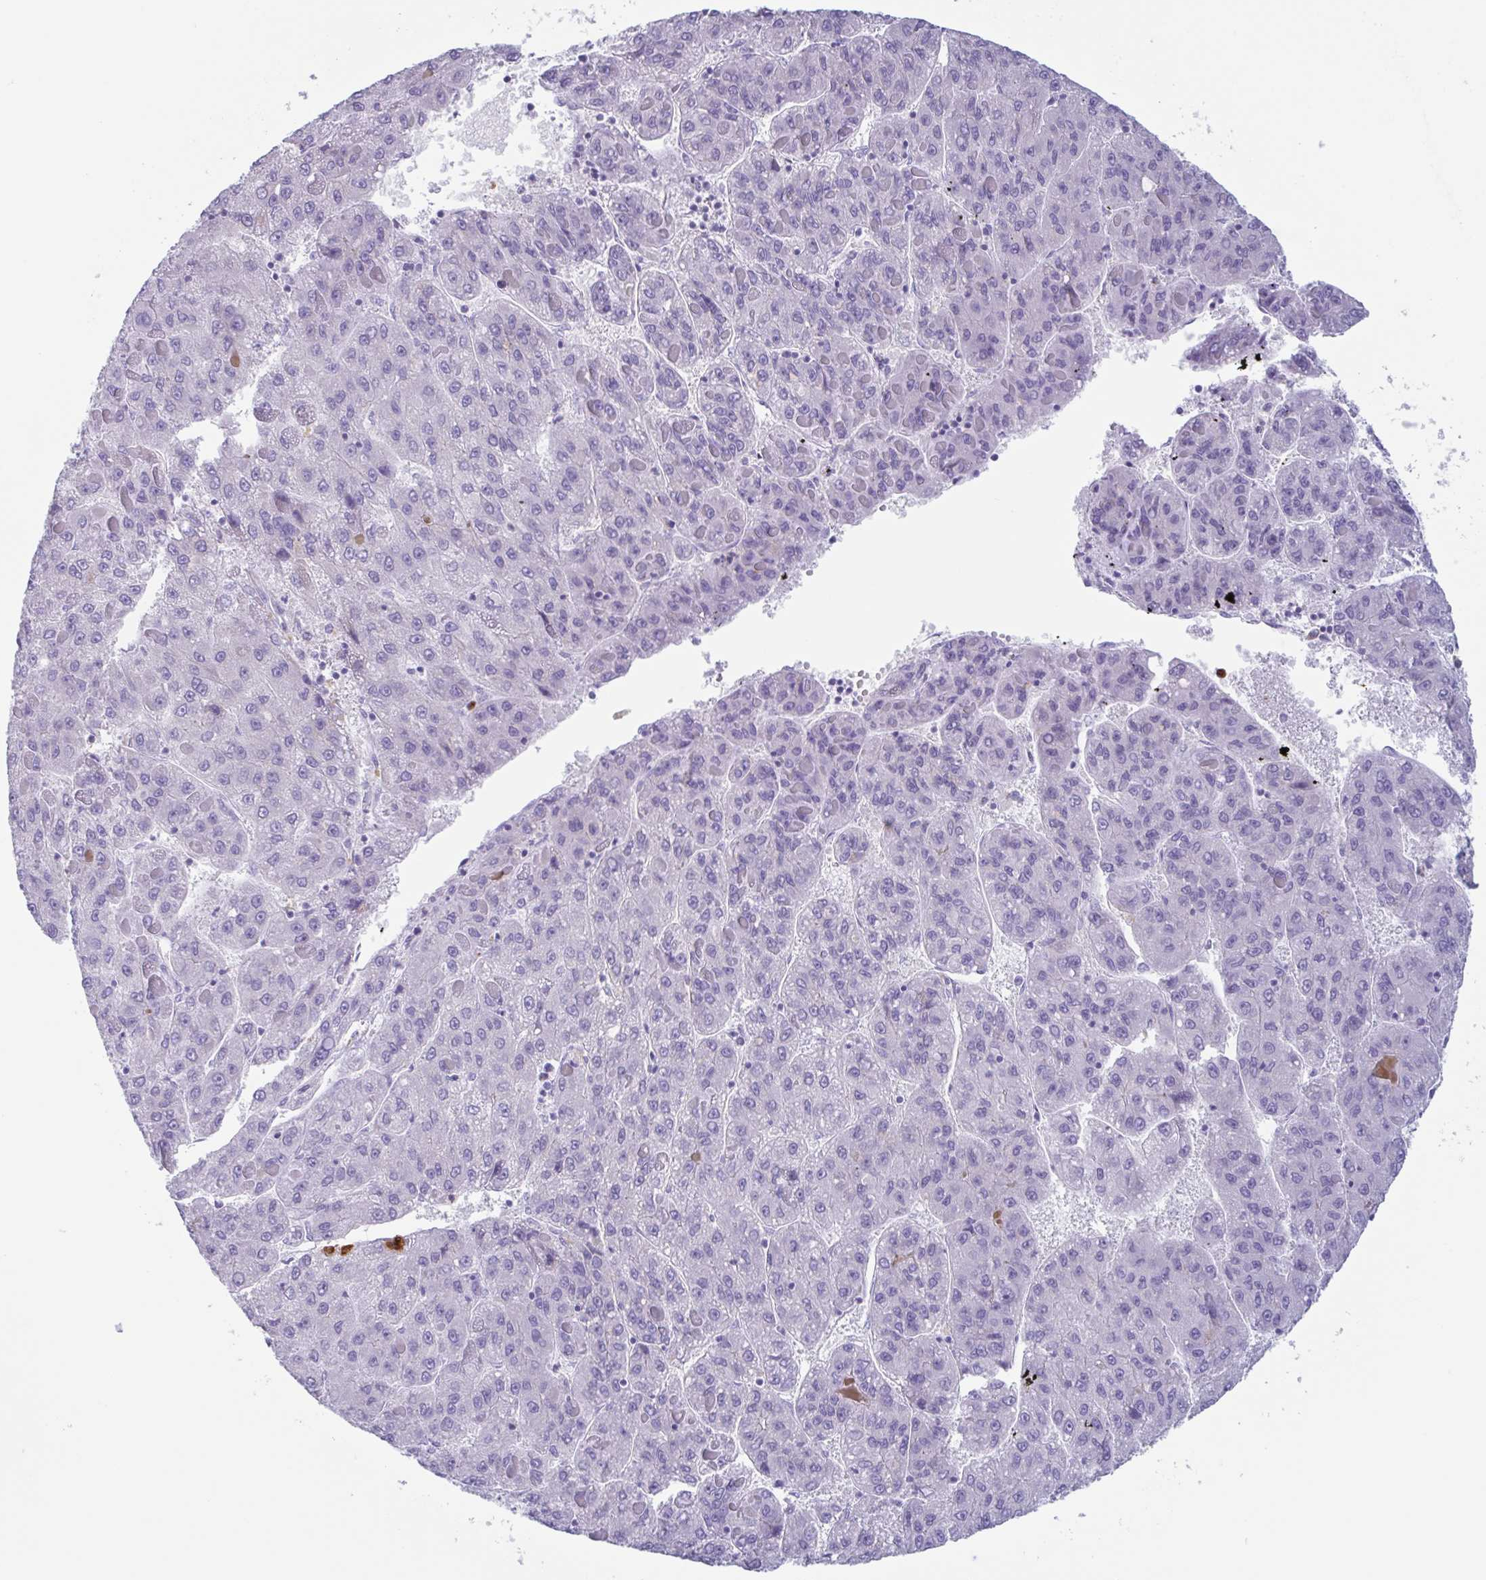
{"staining": {"intensity": "negative", "quantity": "none", "location": "none"}, "tissue": "liver cancer", "cell_type": "Tumor cells", "image_type": "cancer", "snomed": [{"axis": "morphology", "description": "Carcinoma, Hepatocellular, NOS"}, {"axis": "topography", "description": "Liver"}], "caption": "Liver hepatocellular carcinoma was stained to show a protein in brown. There is no significant positivity in tumor cells.", "gene": "DTWD2", "patient": {"sex": "female", "age": 82}}